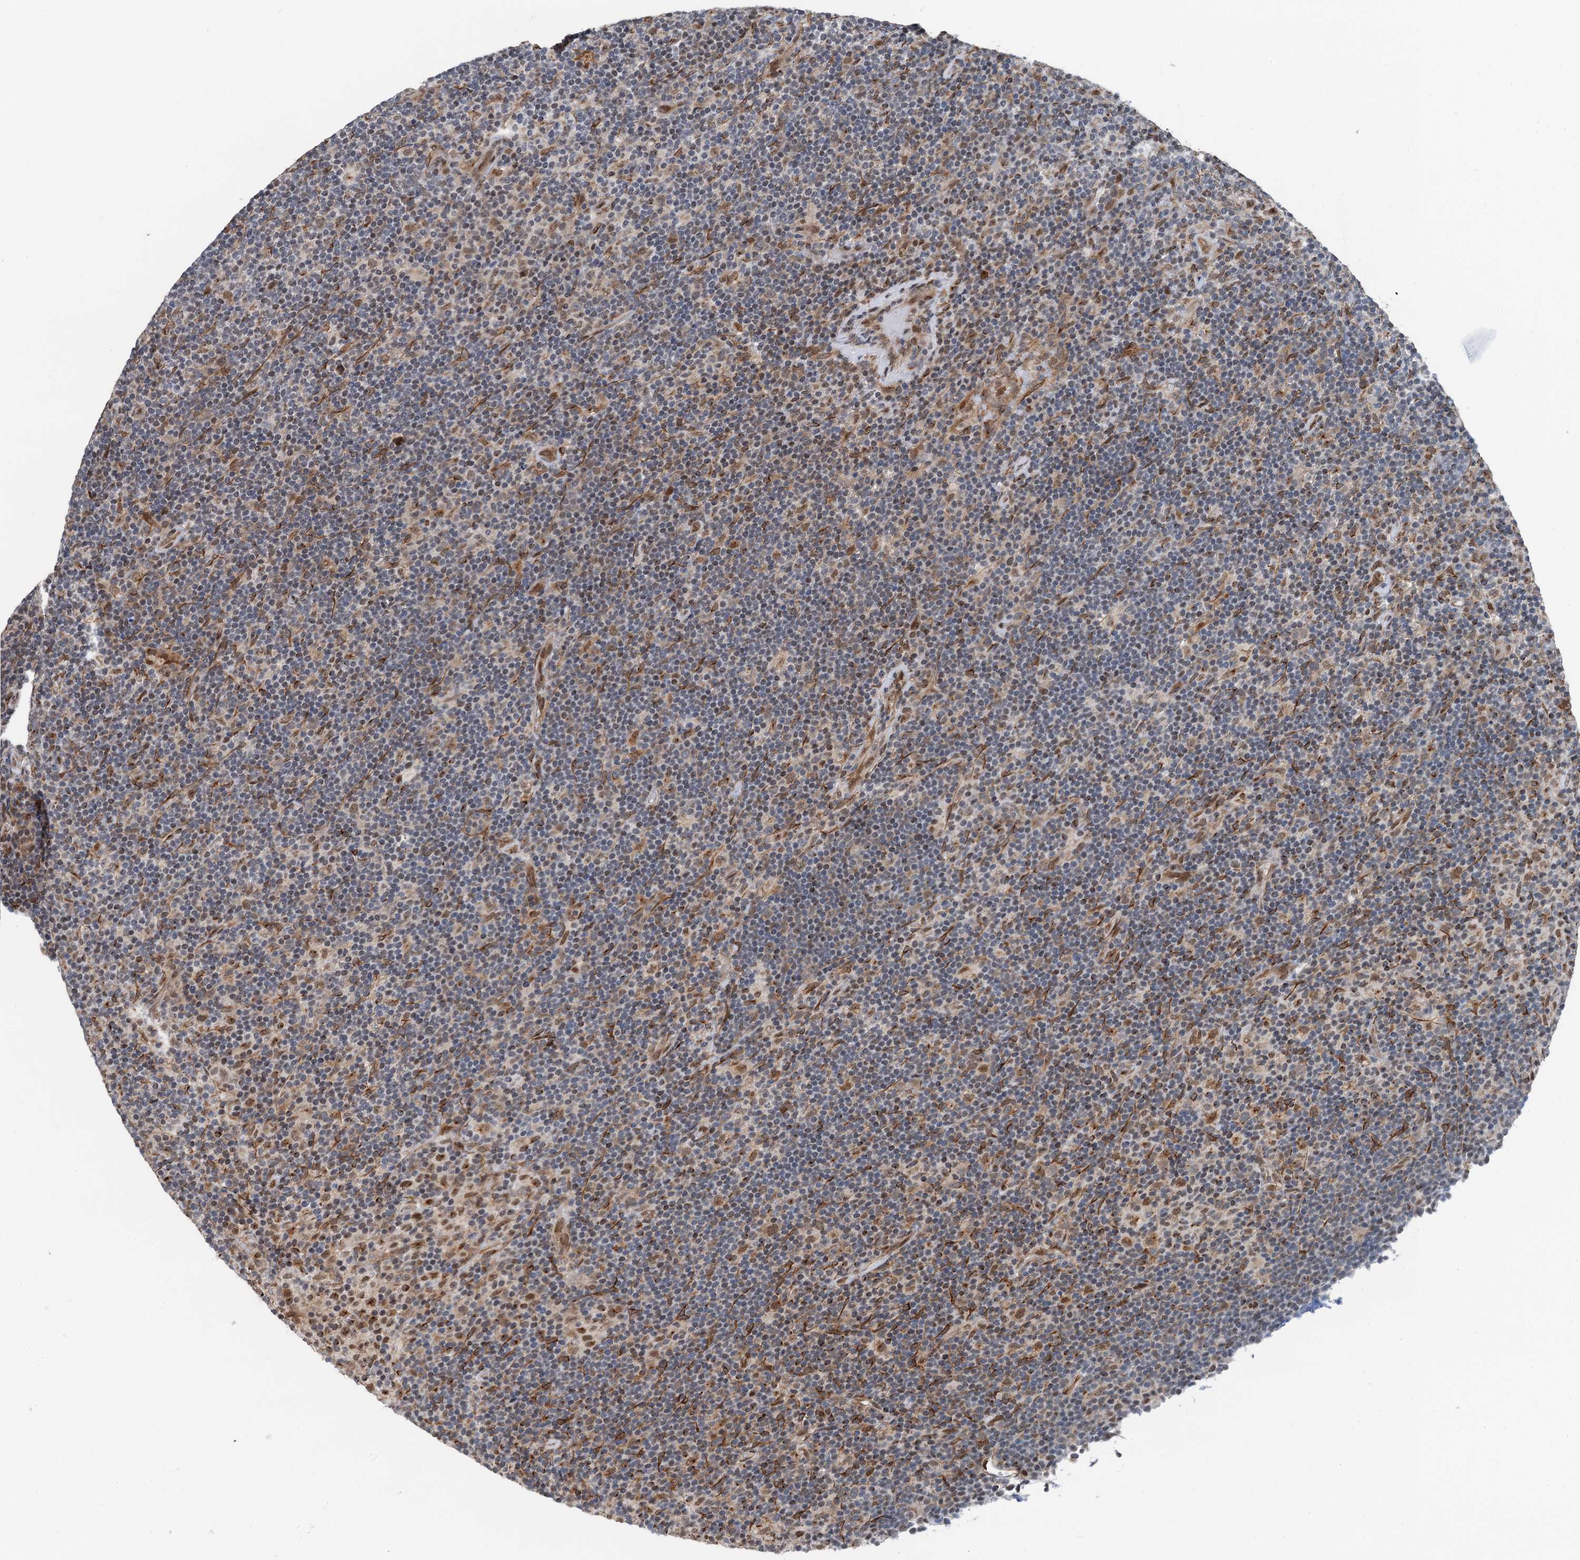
{"staining": {"intensity": "moderate", "quantity": ">75%", "location": "nuclear"}, "tissue": "lymphoma", "cell_type": "Tumor cells", "image_type": "cancer", "snomed": [{"axis": "morphology", "description": "Hodgkin's disease, NOS"}, {"axis": "topography", "description": "Lymph node"}], "caption": "Immunohistochemical staining of human lymphoma reveals medium levels of moderate nuclear expression in about >75% of tumor cells. Nuclei are stained in blue.", "gene": "CFDP1", "patient": {"sex": "female", "age": 57}}